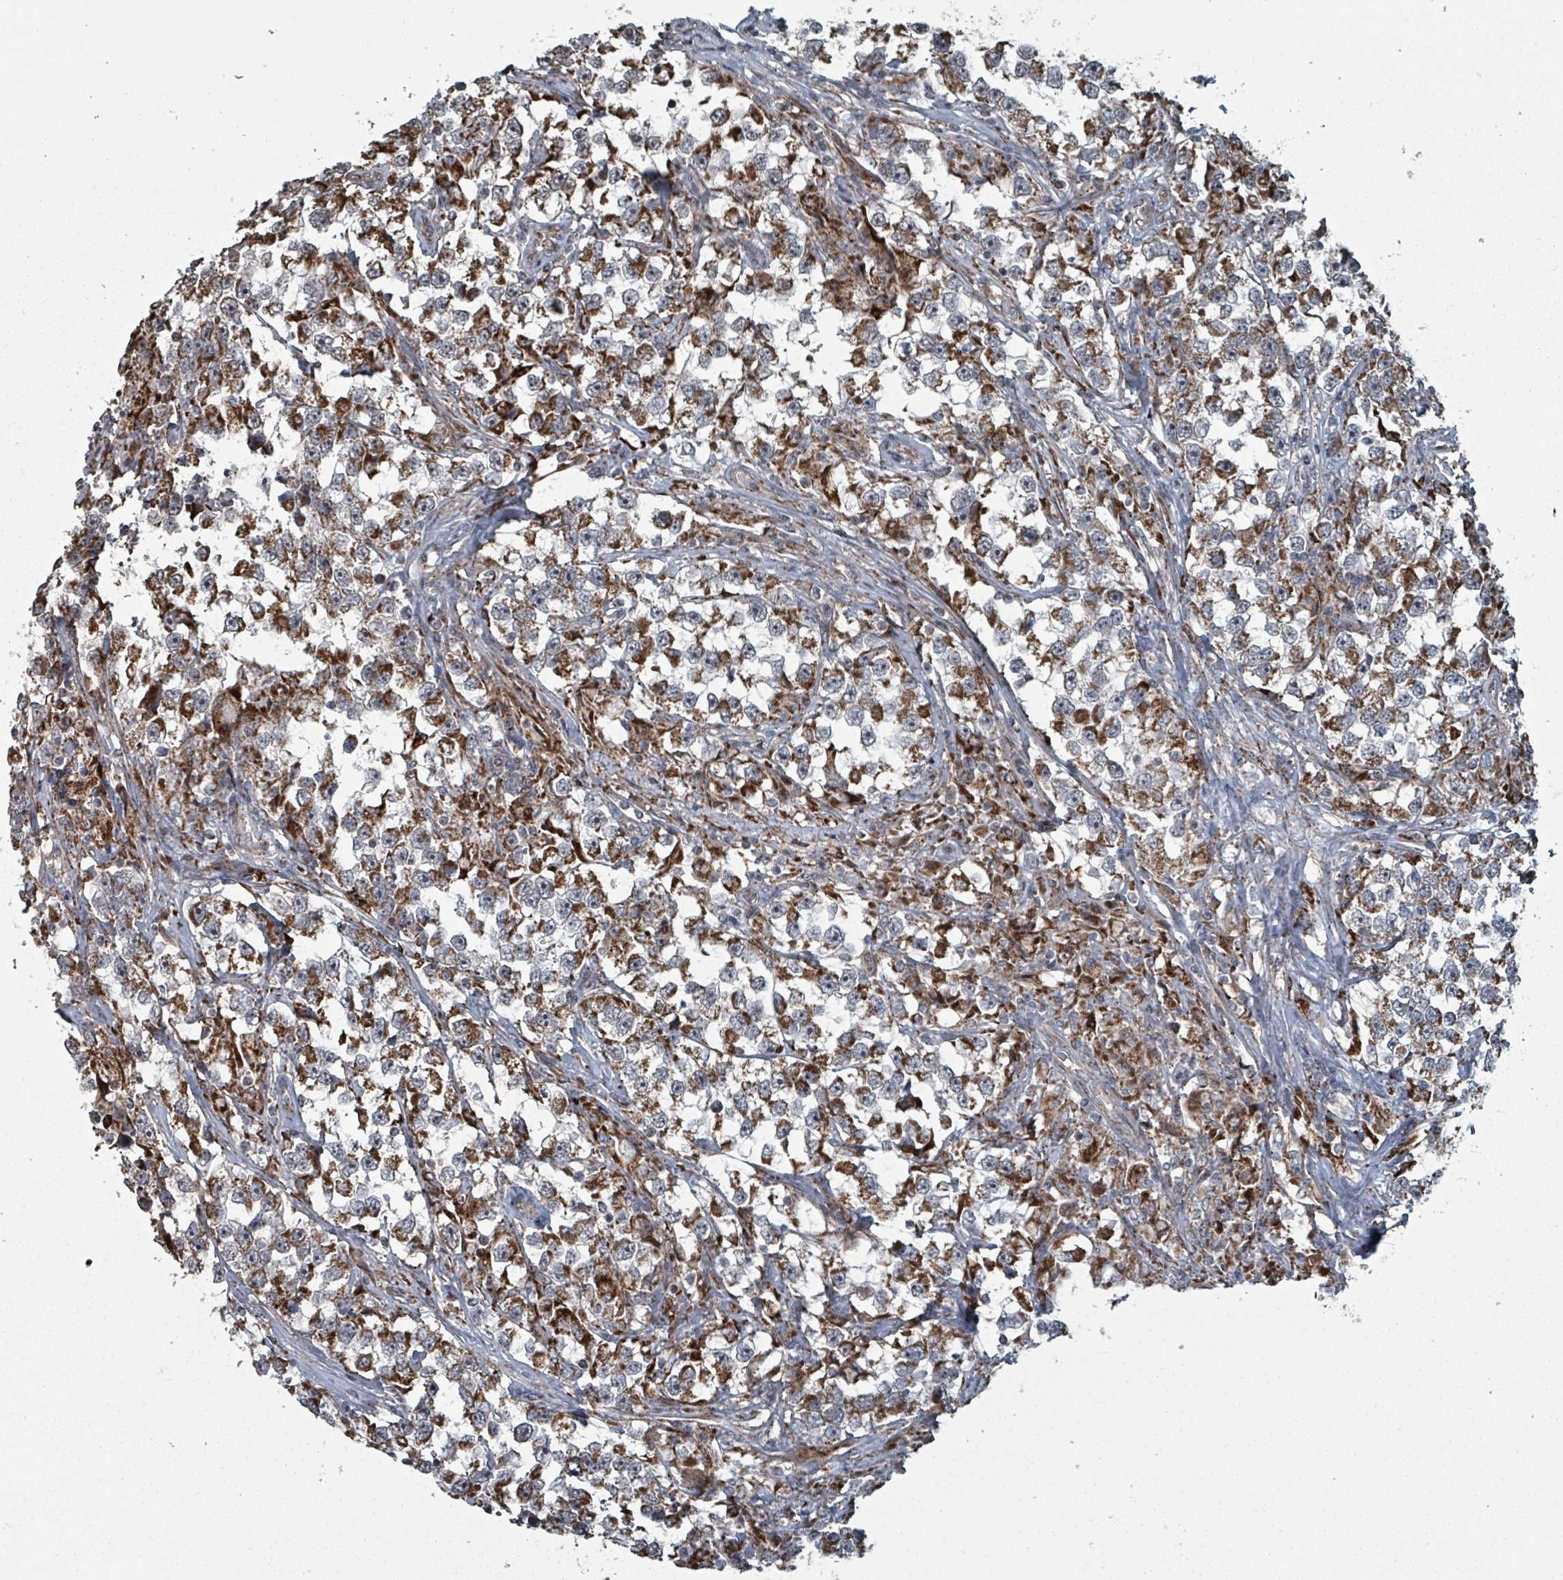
{"staining": {"intensity": "strong", "quantity": "25%-75%", "location": "cytoplasmic/membranous"}, "tissue": "testis cancer", "cell_type": "Tumor cells", "image_type": "cancer", "snomed": [{"axis": "morphology", "description": "Seminoma, NOS"}, {"axis": "topography", "description": "Testis"}], "caption": "Immunohistochemical staining of testis cancer exhibits strong cytoplasmic/membranous protein positivity in approximately 25%-75% of tumor cells.", "gene": "MRPL4", "patient": {"sex": "male", "age": 46}}